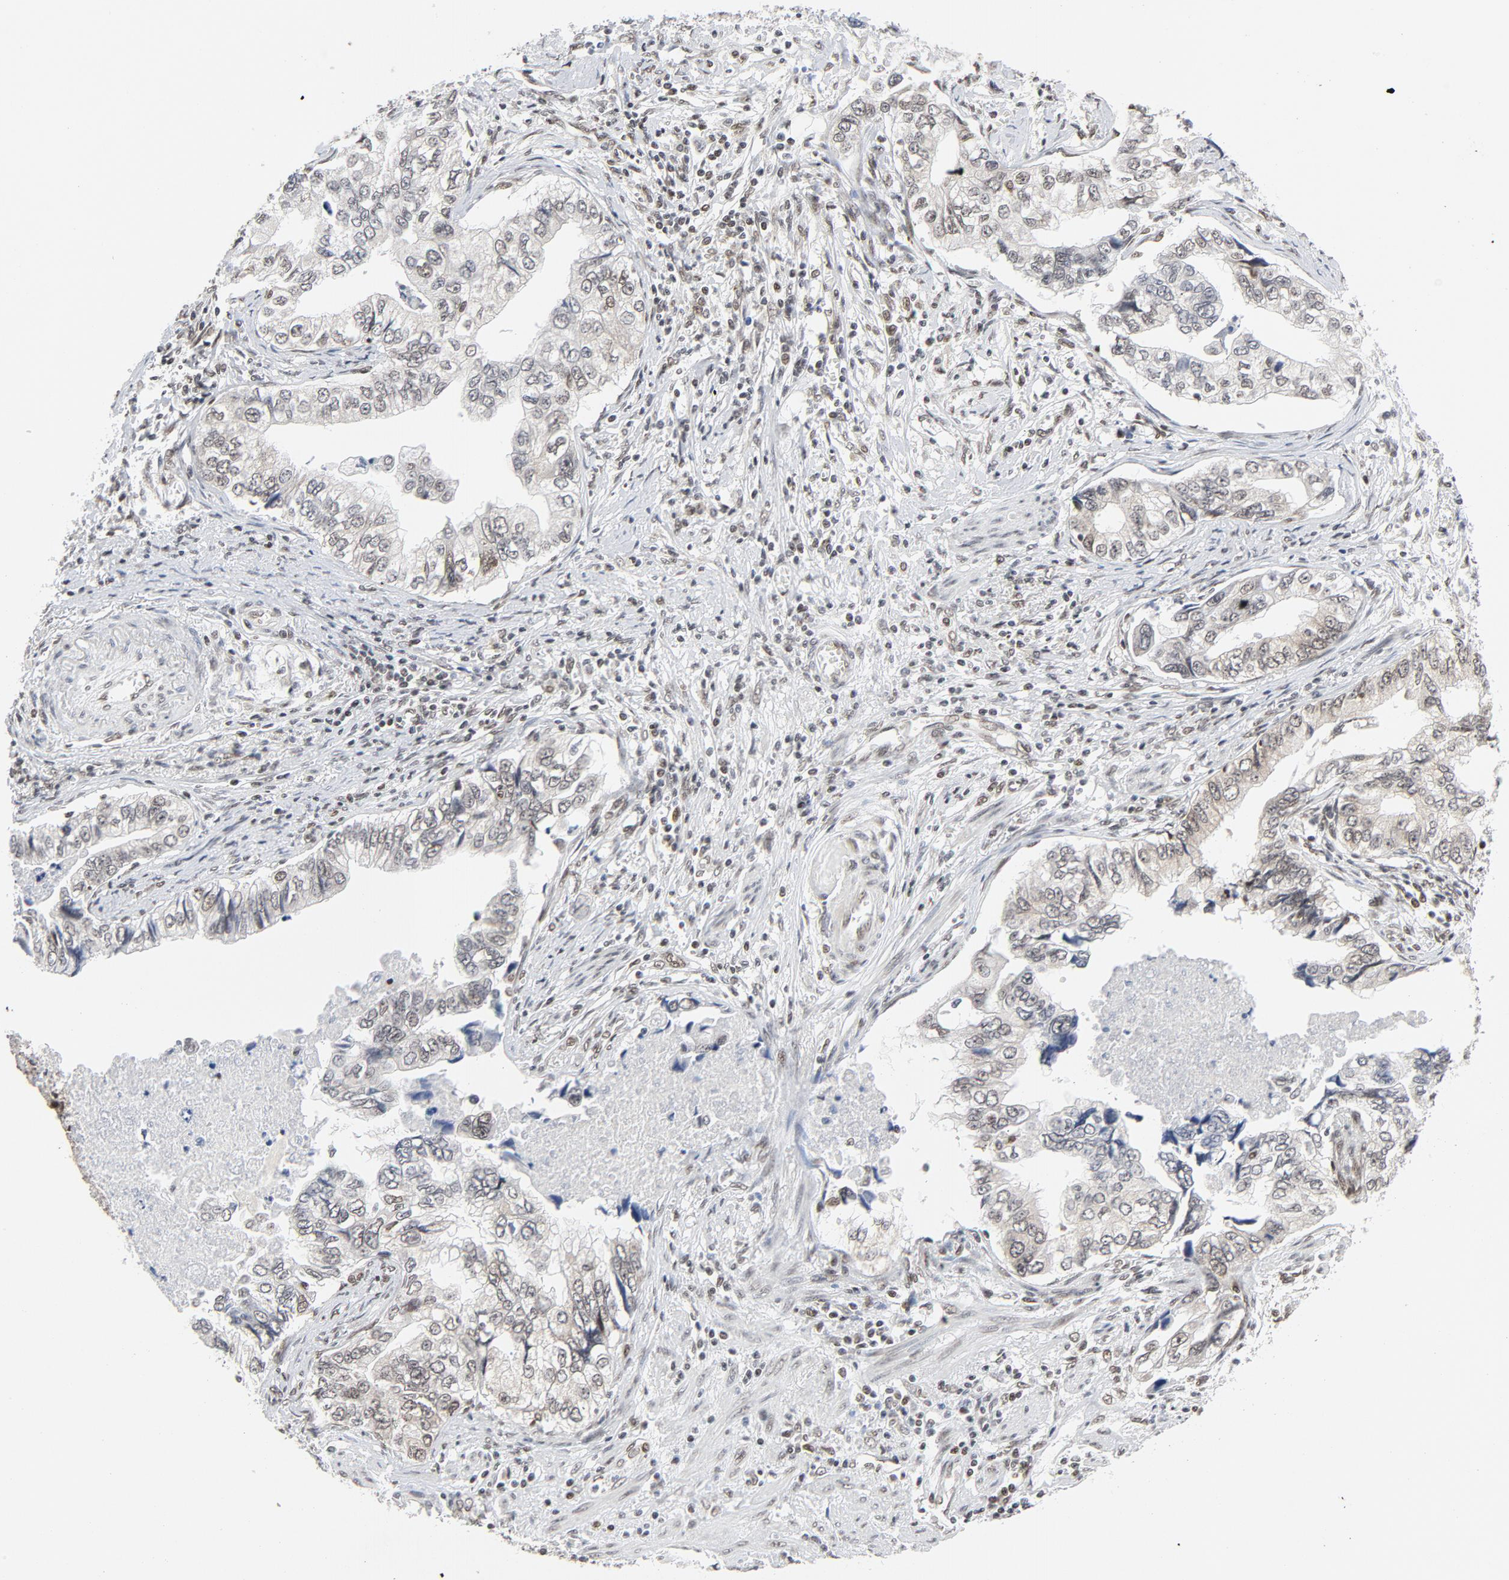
{"staining": {"intensity": "weak", "quantity": "25%-75%", "location": "nuclear"}, "tissue": "stomach cancer", "cell_type": "Tumor cells", "image_type": "cancer", "snomed": [{"axis": "morphology", "description": "Adenocarcinoma, NOS"}, {"axis": "topography", "description": "Pancreas"}, {"axis": "topography", "description": "Stomach, upper"}], "caption": "Immunohistochemistry micrograph of stomach adenocarcinoma stained for a protein (brown), which shows low levels of weak nuclear expression in approximately 25%-75% of tumor cells.", "gene": "ERCC1", "patient": {"sex": "male", "age": 77}}